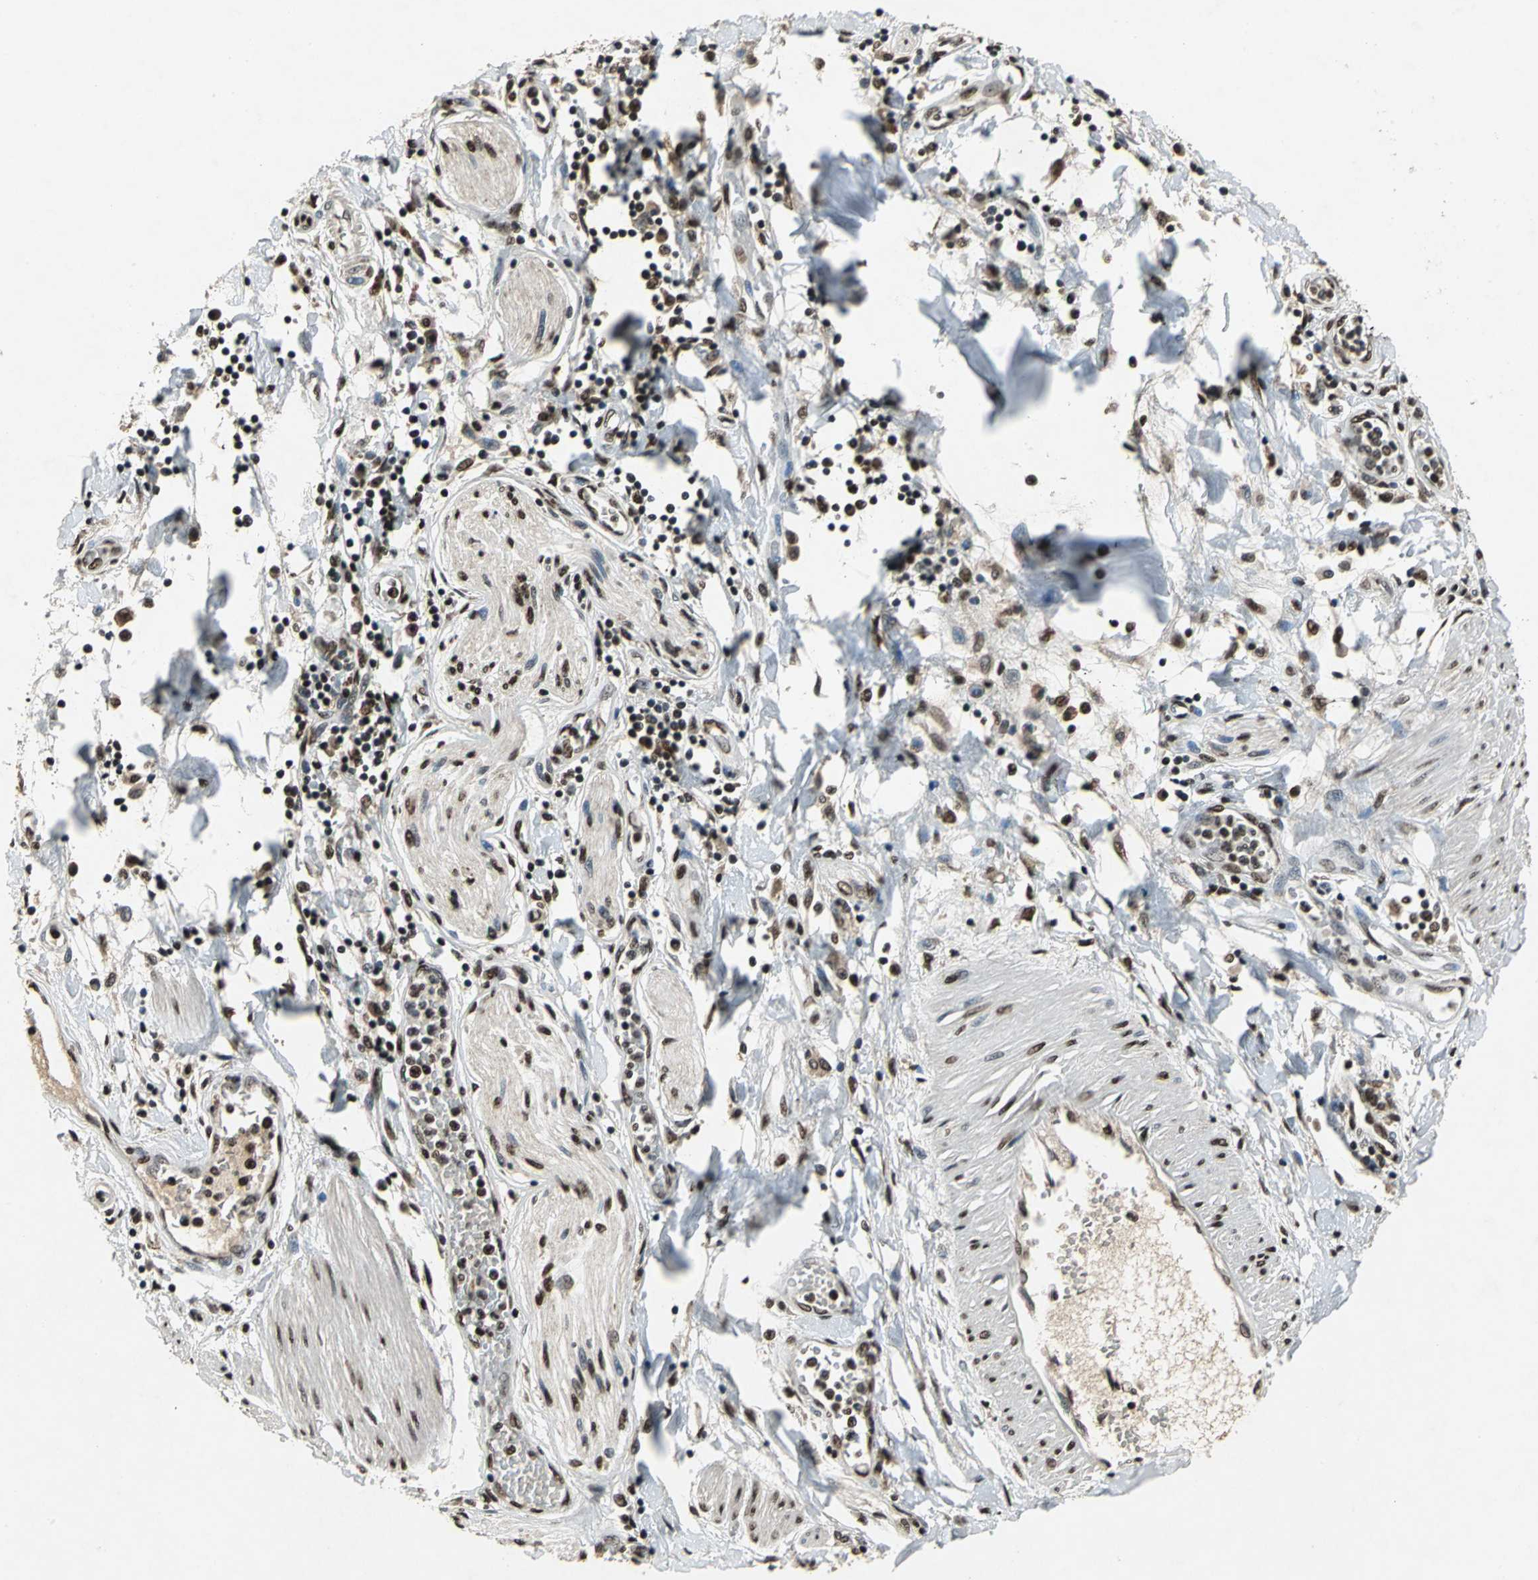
{"staining": {"intensity": "strong", "quantity": ">75%", "location": "cytoplasmic/membranous,nuclear"}, "tissue": "pancreatic cancer", "cell_type": "Tumor cells", "image_type": "cancer", "snomed": [{"axis": "morphology", "description": "Adenocarcinoma, NOS"}, {"axis": "topography", "description": "Pancreas"}], "caption": "Brown immunohistochemical staining in human pancreatic cancer reveals strong cytoplasmic/membranous and nuclear positivity in approximately >75% of tumor cells.", "gene": "MTA2", "patient": {"sex": "female", "age": 48}}